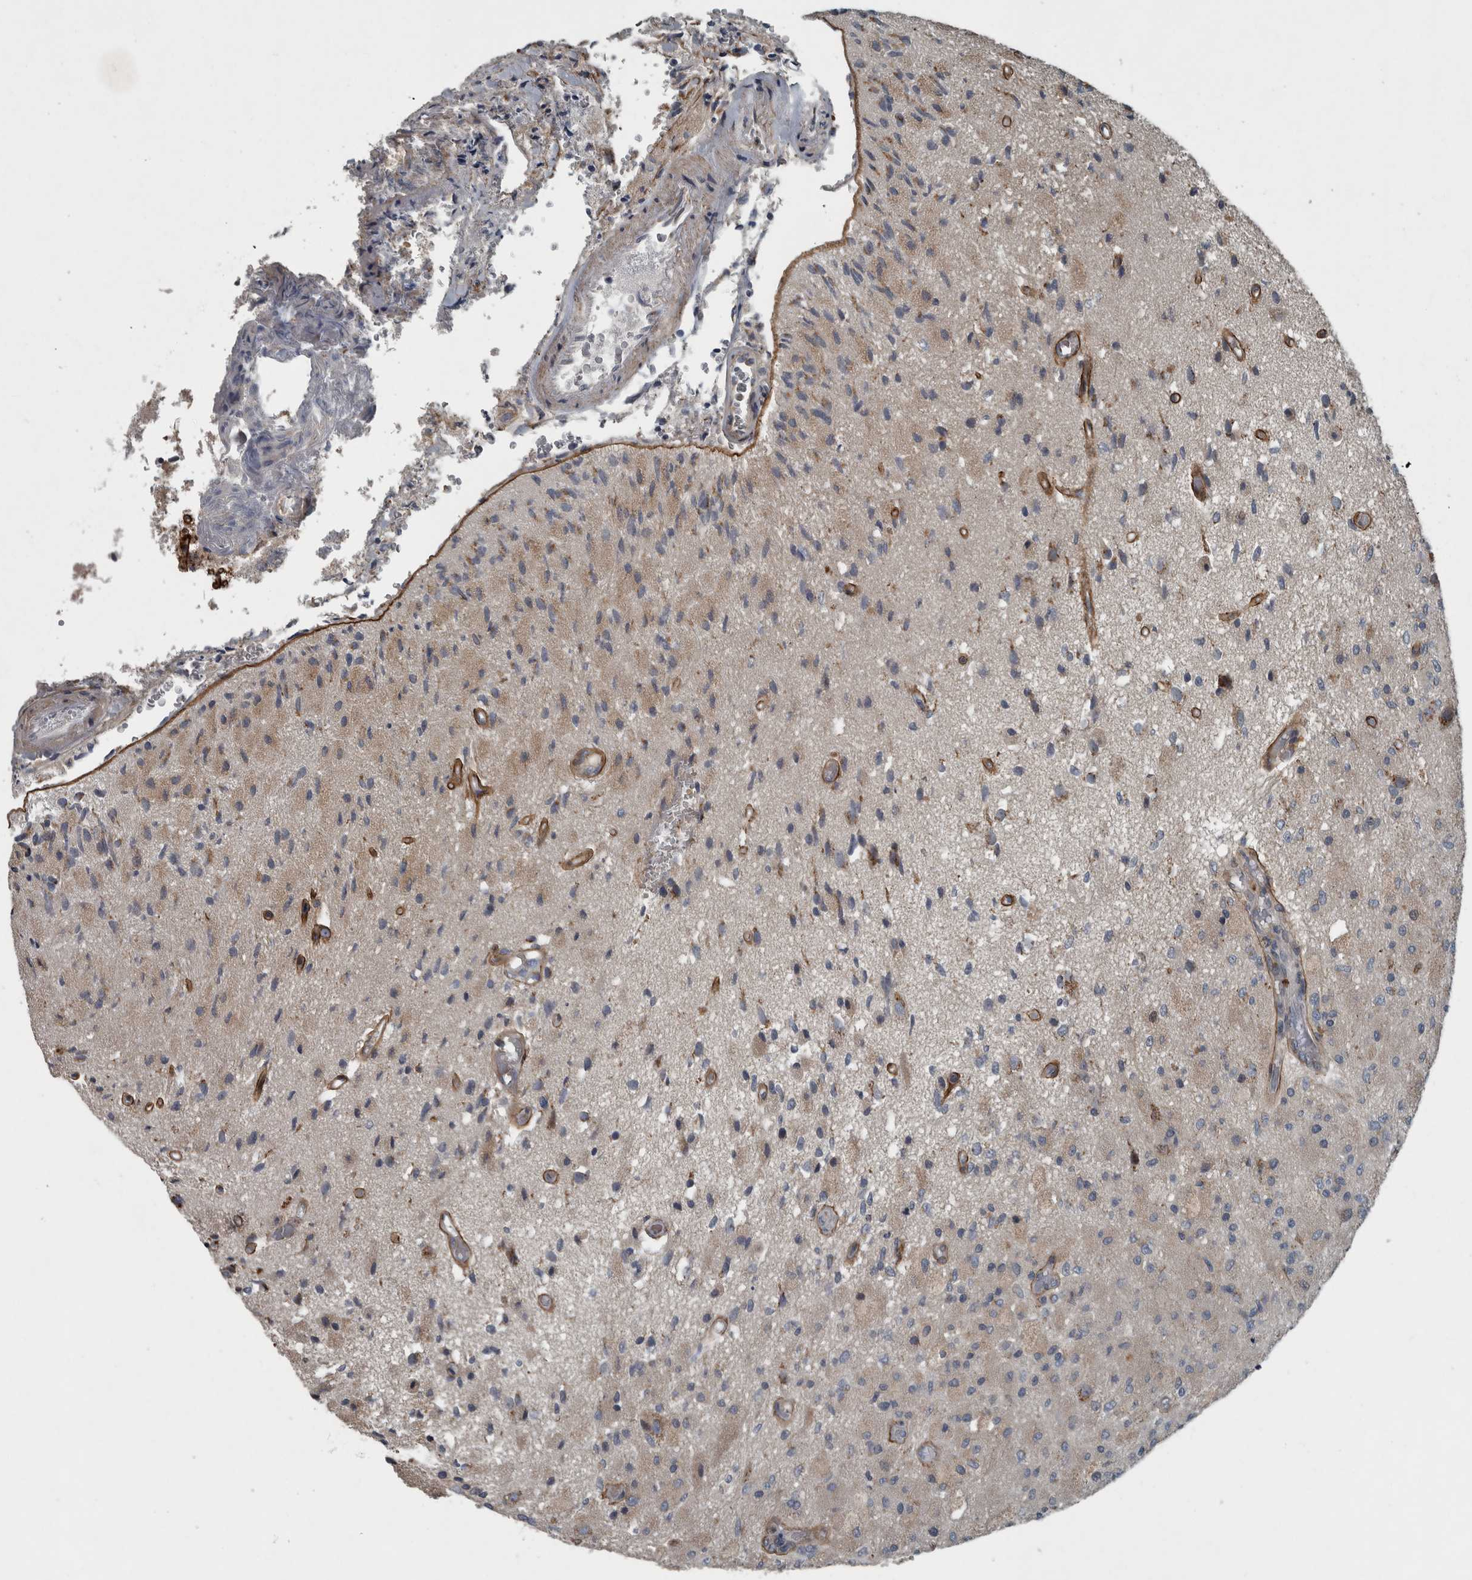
{"staining": {"intensity": "weak", "quantity": "25%-75%", "location": "cytoplasmic/membranous"}, "tissue": "glioma", "cell_type": "Tumor cells", "image_type": "cancer", "snomed": [{"axis": "morphology", "description": "Normal tissue, NOS"}, {"axis": "morphology", "description": "Glioma, malignant, High grade"}, {"axis": "topography", "description": "Cerebral cortex"}], "caption": "Weak cytoplasmic/membranous positivity for a protein is identified in approximately 25%-75% of tumor cells of malignant glioma (high-grade) using immunohistochemistry (IHC).", "gene": "ZNF345", "patient": {"sex": "male", "age": 77}}